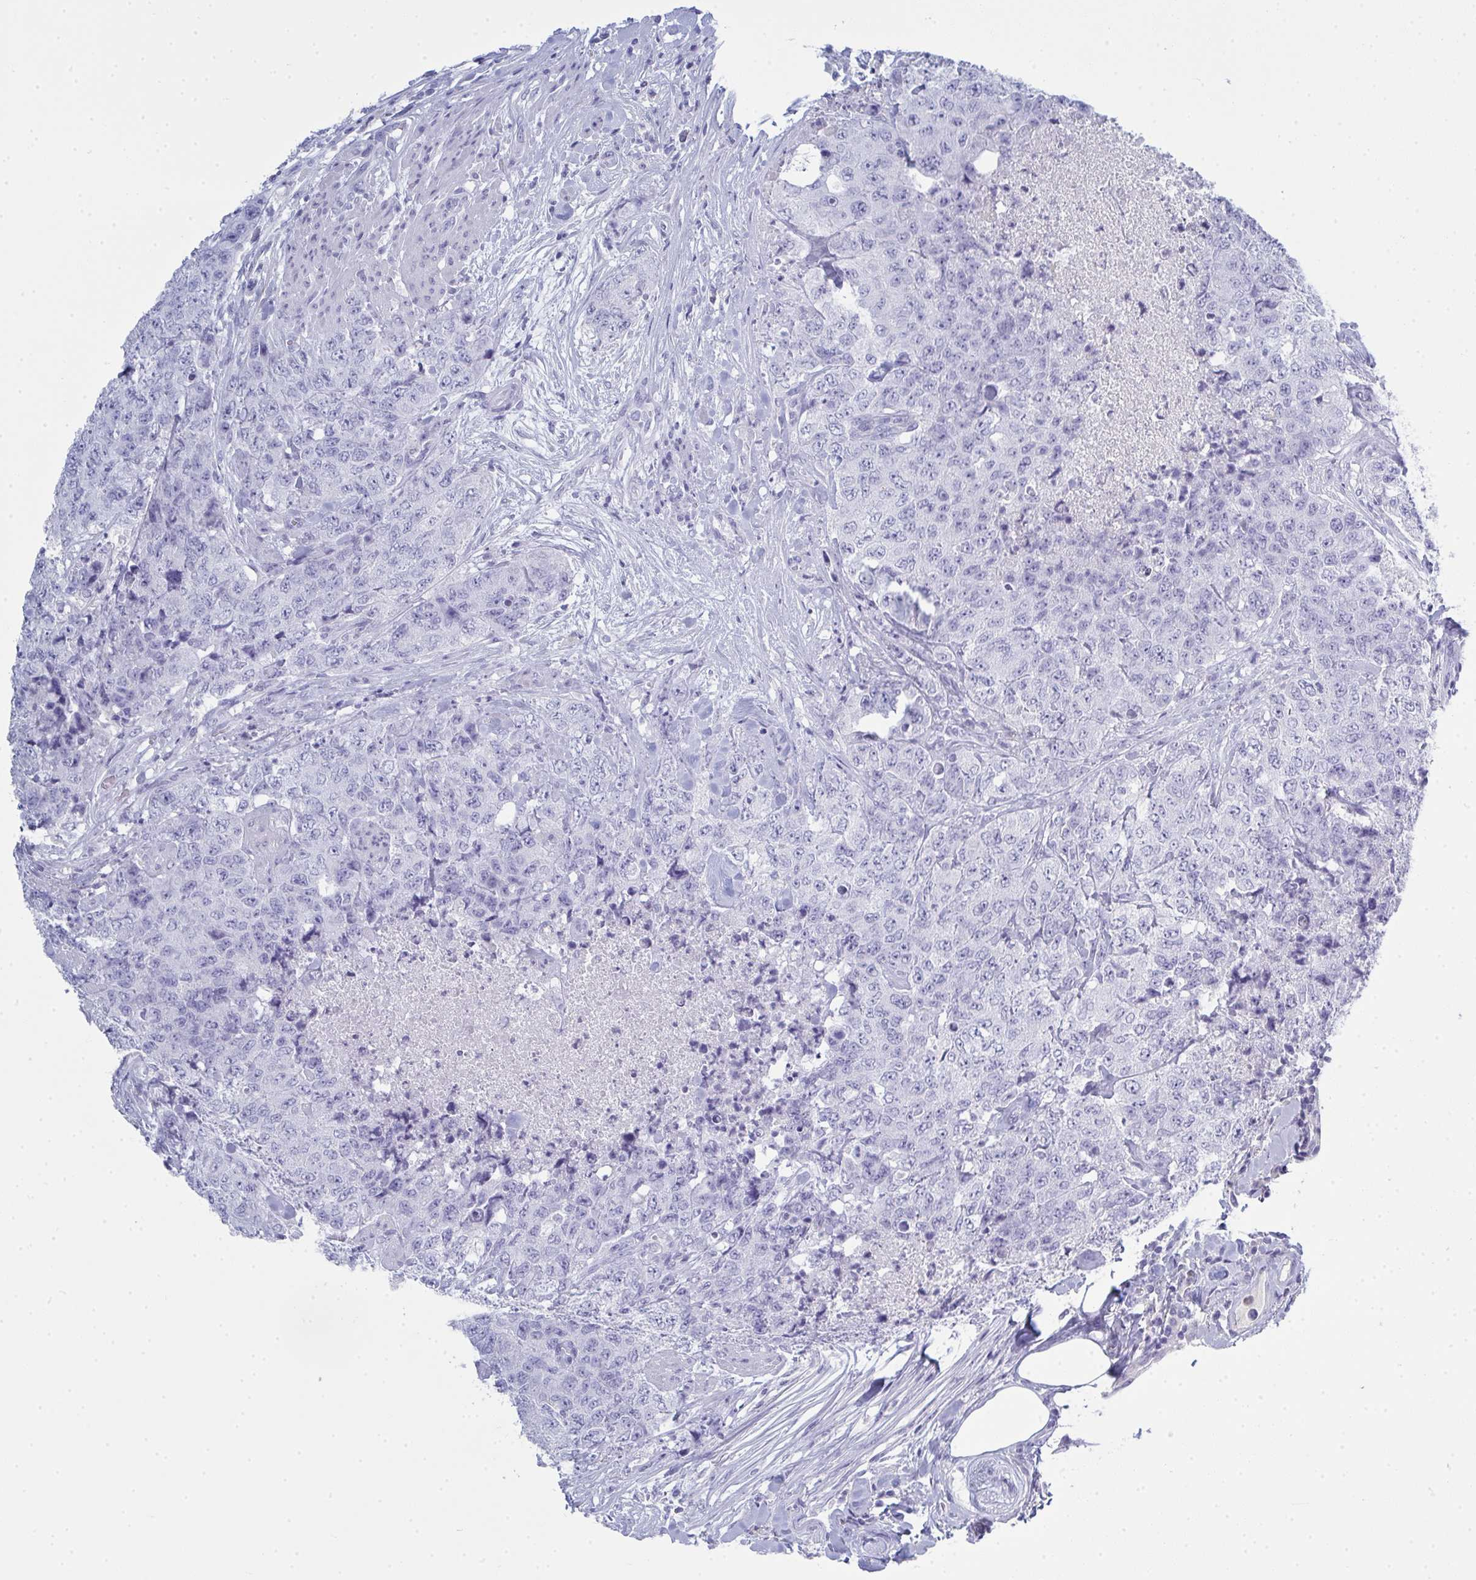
{"staining": {"intensity": "negative", "quantity": "none", "location": "none"}, "tissue": "urothelial cancer", "cell_type": "Tumor cells", "image_type": "cancer", "snomed": [{"axis": "morphology", "description": "Urothelial carcinoma, High grade"}, {"axis": "topography", "description": "Urinary bladder"}], "caption": "Micrograph shows no protein positivity in tumor cells of urothelial cancer tissue. (DAB immunohistochemistry visualized using brightfield microscopy, high magnification).", "gene": "SERPINB10", "patient": {"sex": "female", "age": 78}}